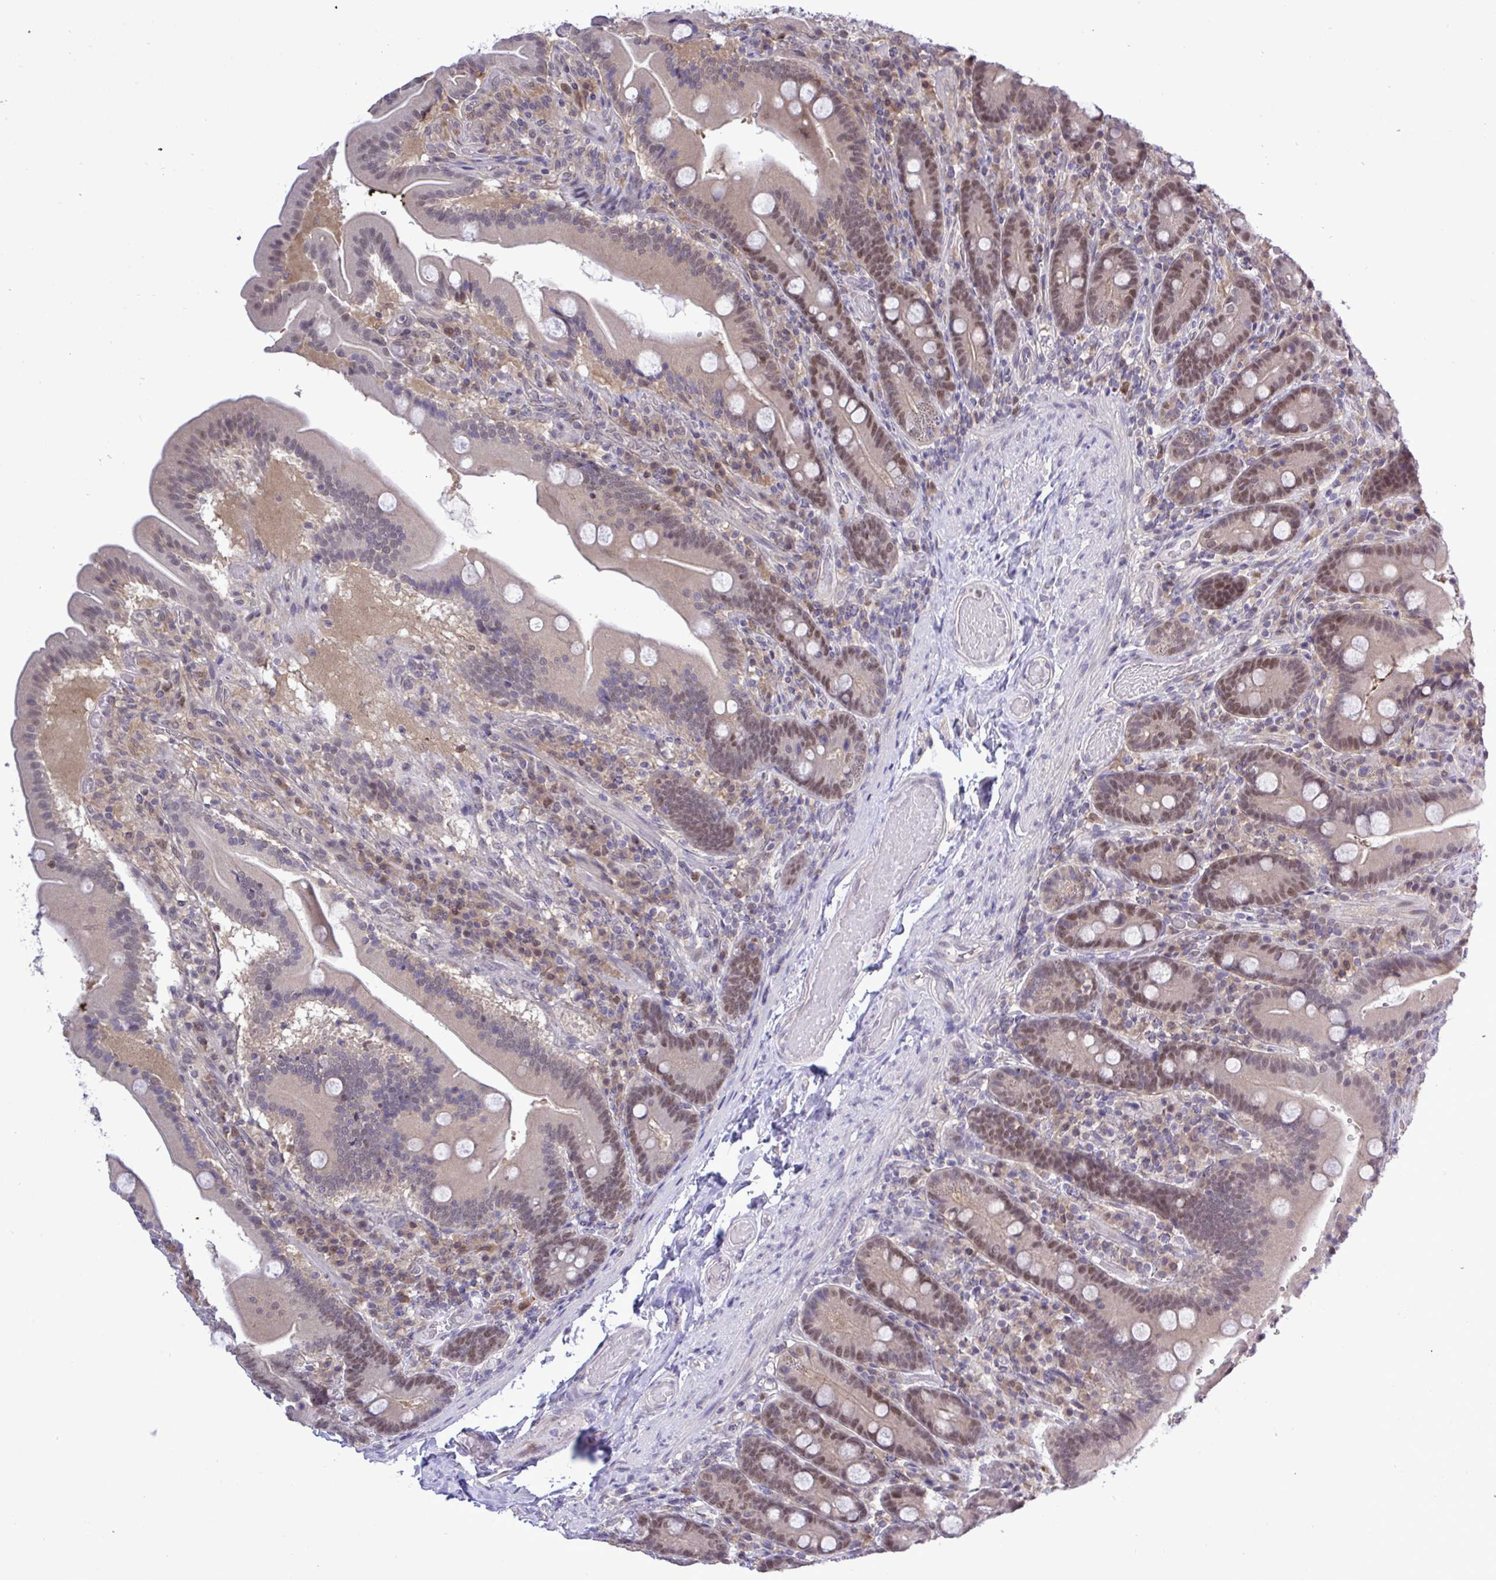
{"staining": {"intensity": "moderate", "quantity": "25%-75%", "location": "nuclear"}, "tissue": "duodenum", "cell_type": "Glandular cells", "image_type": "normal", "snomed": [{"axis": "morphology", "description": "Normal tissue, NOS"}, {"axis": "topography", "description": "Duodenum"}], "caption": "This micrograph demonstrates IHC staining of unremarkable human duodenum, with medium moderate nuclear staining in about 25%-75% of glandular cells.", "gene": "ZNF444", "patient": {"sex": "female", "age": 62}}